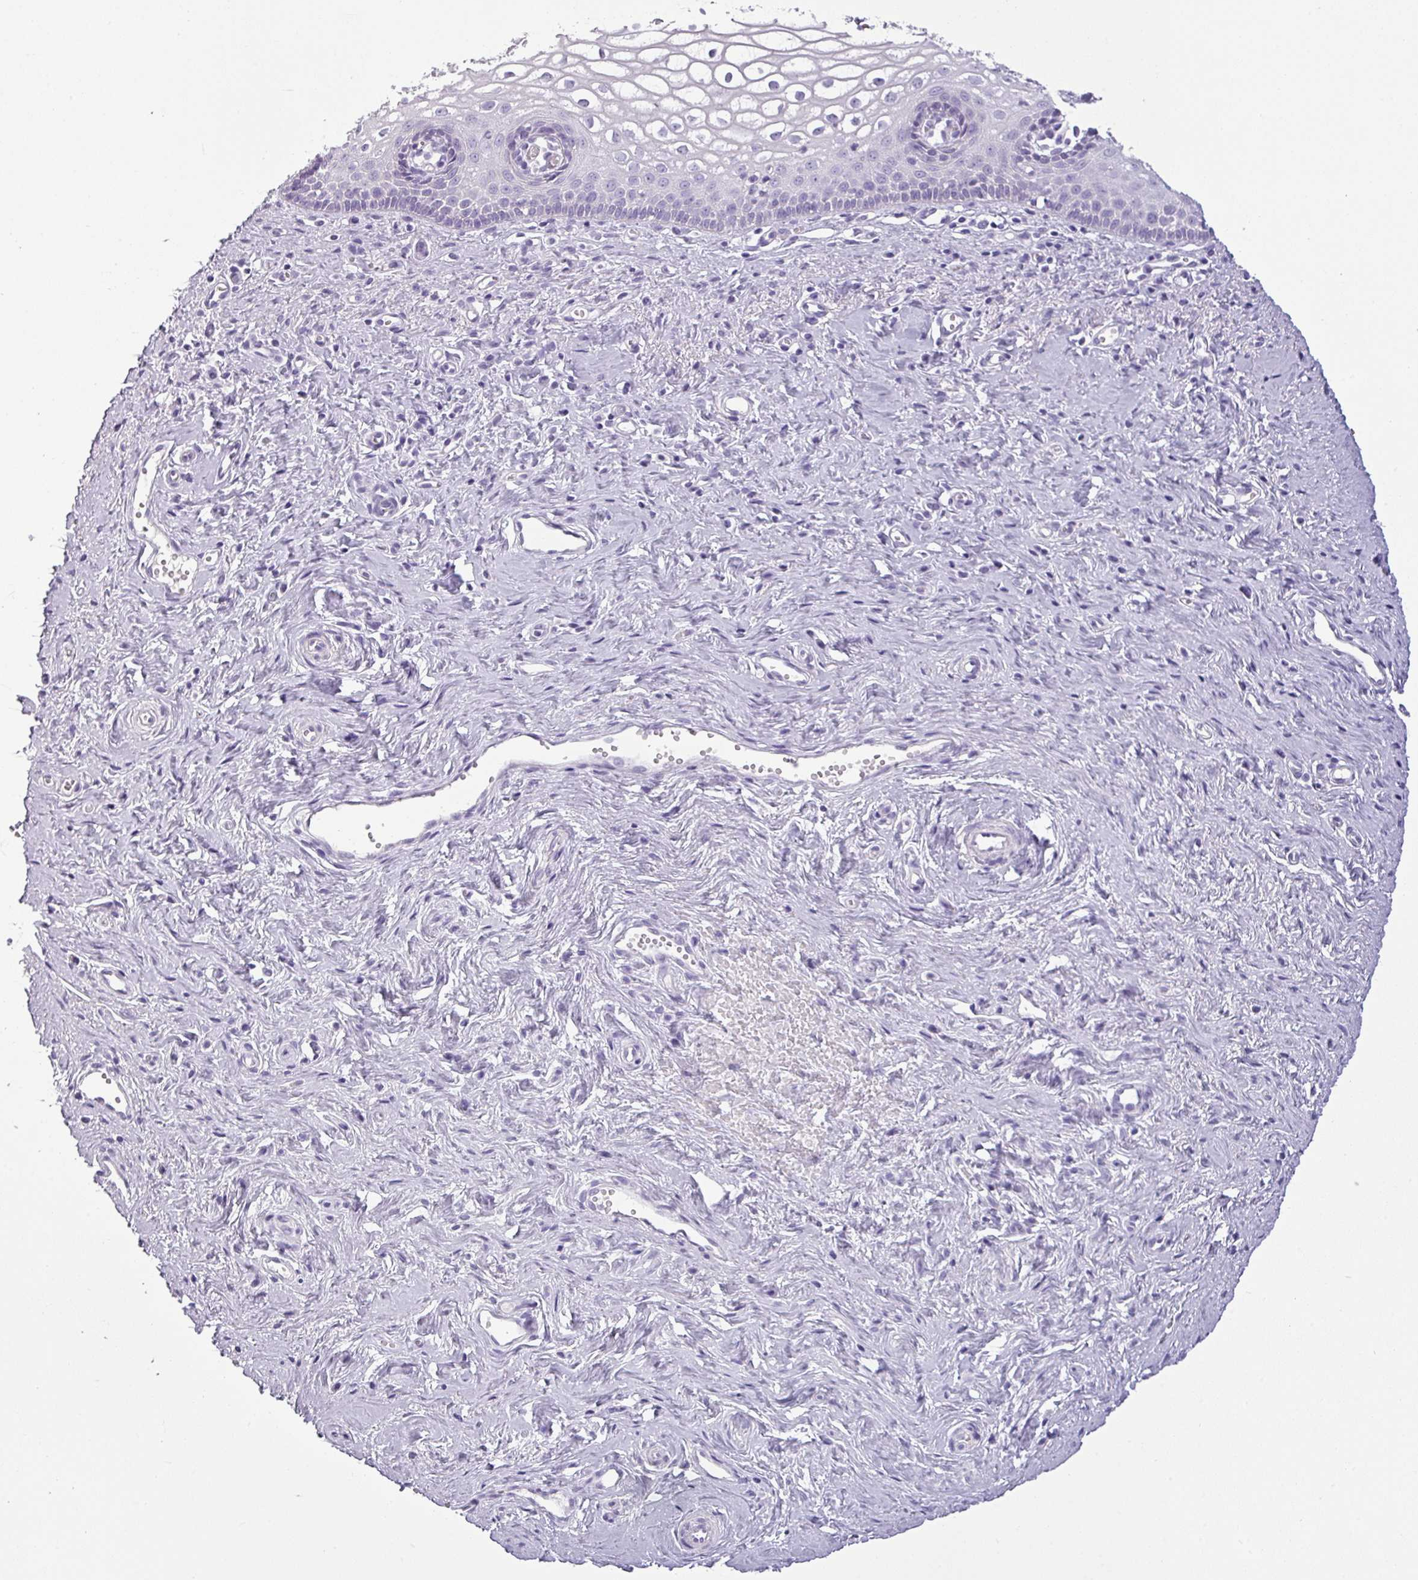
{"staining": {"intensity": "negative", "quantity": "none", "location": "none"}, "tissue": "vagina", "cell_type": "Squamous epithelial cells", "image_type": "normal", "snomed": [{"axis": "morphology", "description": "Normal tissue, NOS"}, {"axis": "topography", "description": "Vagina"}], "caption": "High magnification brightfield microscopy of normal vagina stained with DAB (brown) and counterstained with hematoxylin (blue): squamous epithelial cells show no significant positivity. Nuclei are stained in blue.", "gene": "CDH16", "patient": {"sex": "female", "age": 59}}